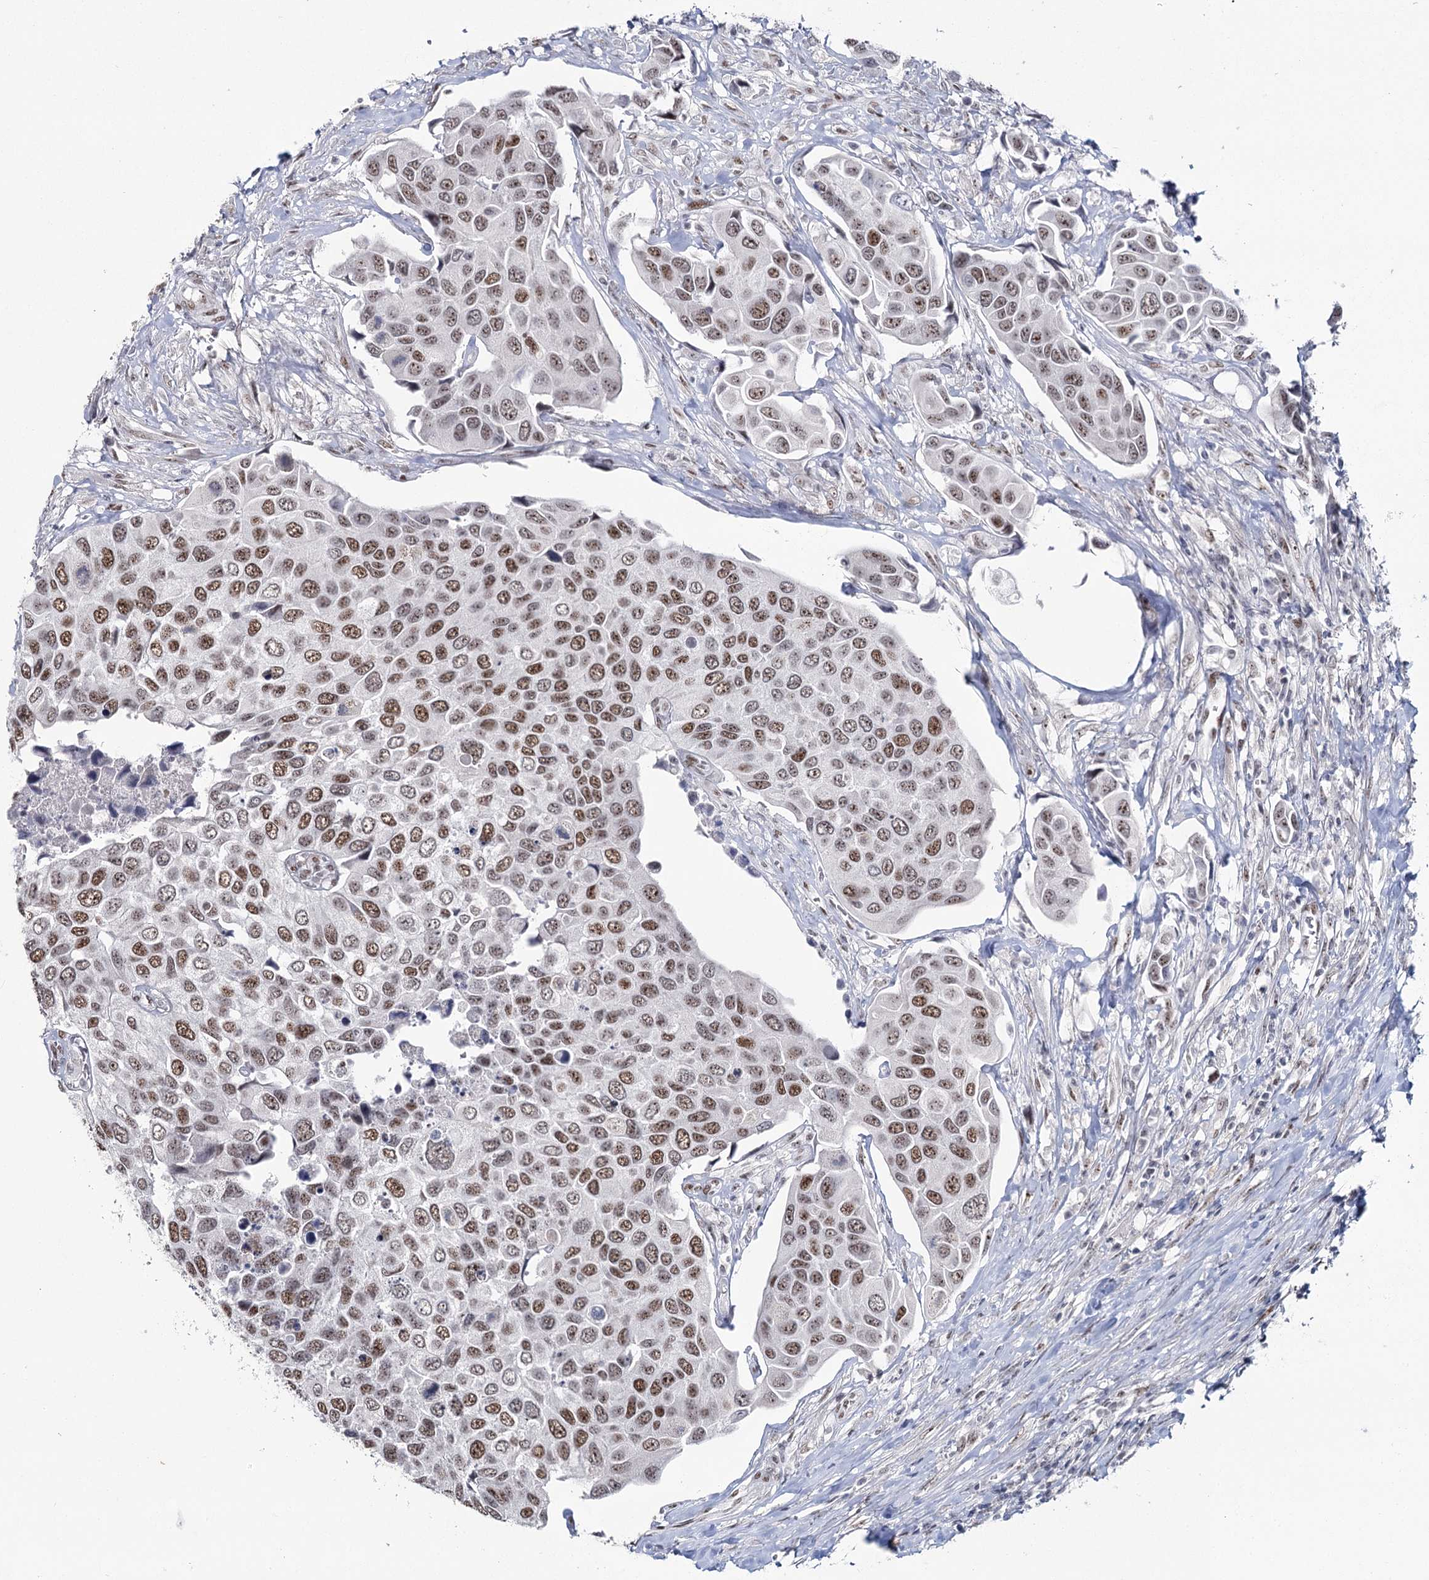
{"staining": {"intensity": "strong", "quantity": ">75%", "location": "nuclear"}, "tissue": "urothelial cancer", "cell_type": "Tumor cells", "image_type": "cancer", "snomed": [{"axis": "morphology", "description": "Urothelial carcinoma, High grade"}, {"axis": "topography", "description": "Urinary bladder"}], "caption": "Urothelial cancer stained with a brown dye displays strong nuclear positive staining in approximately >75% of tumor cells.", "gene": "SCAF8", "patient": {"sex": "male", "age": 74}}